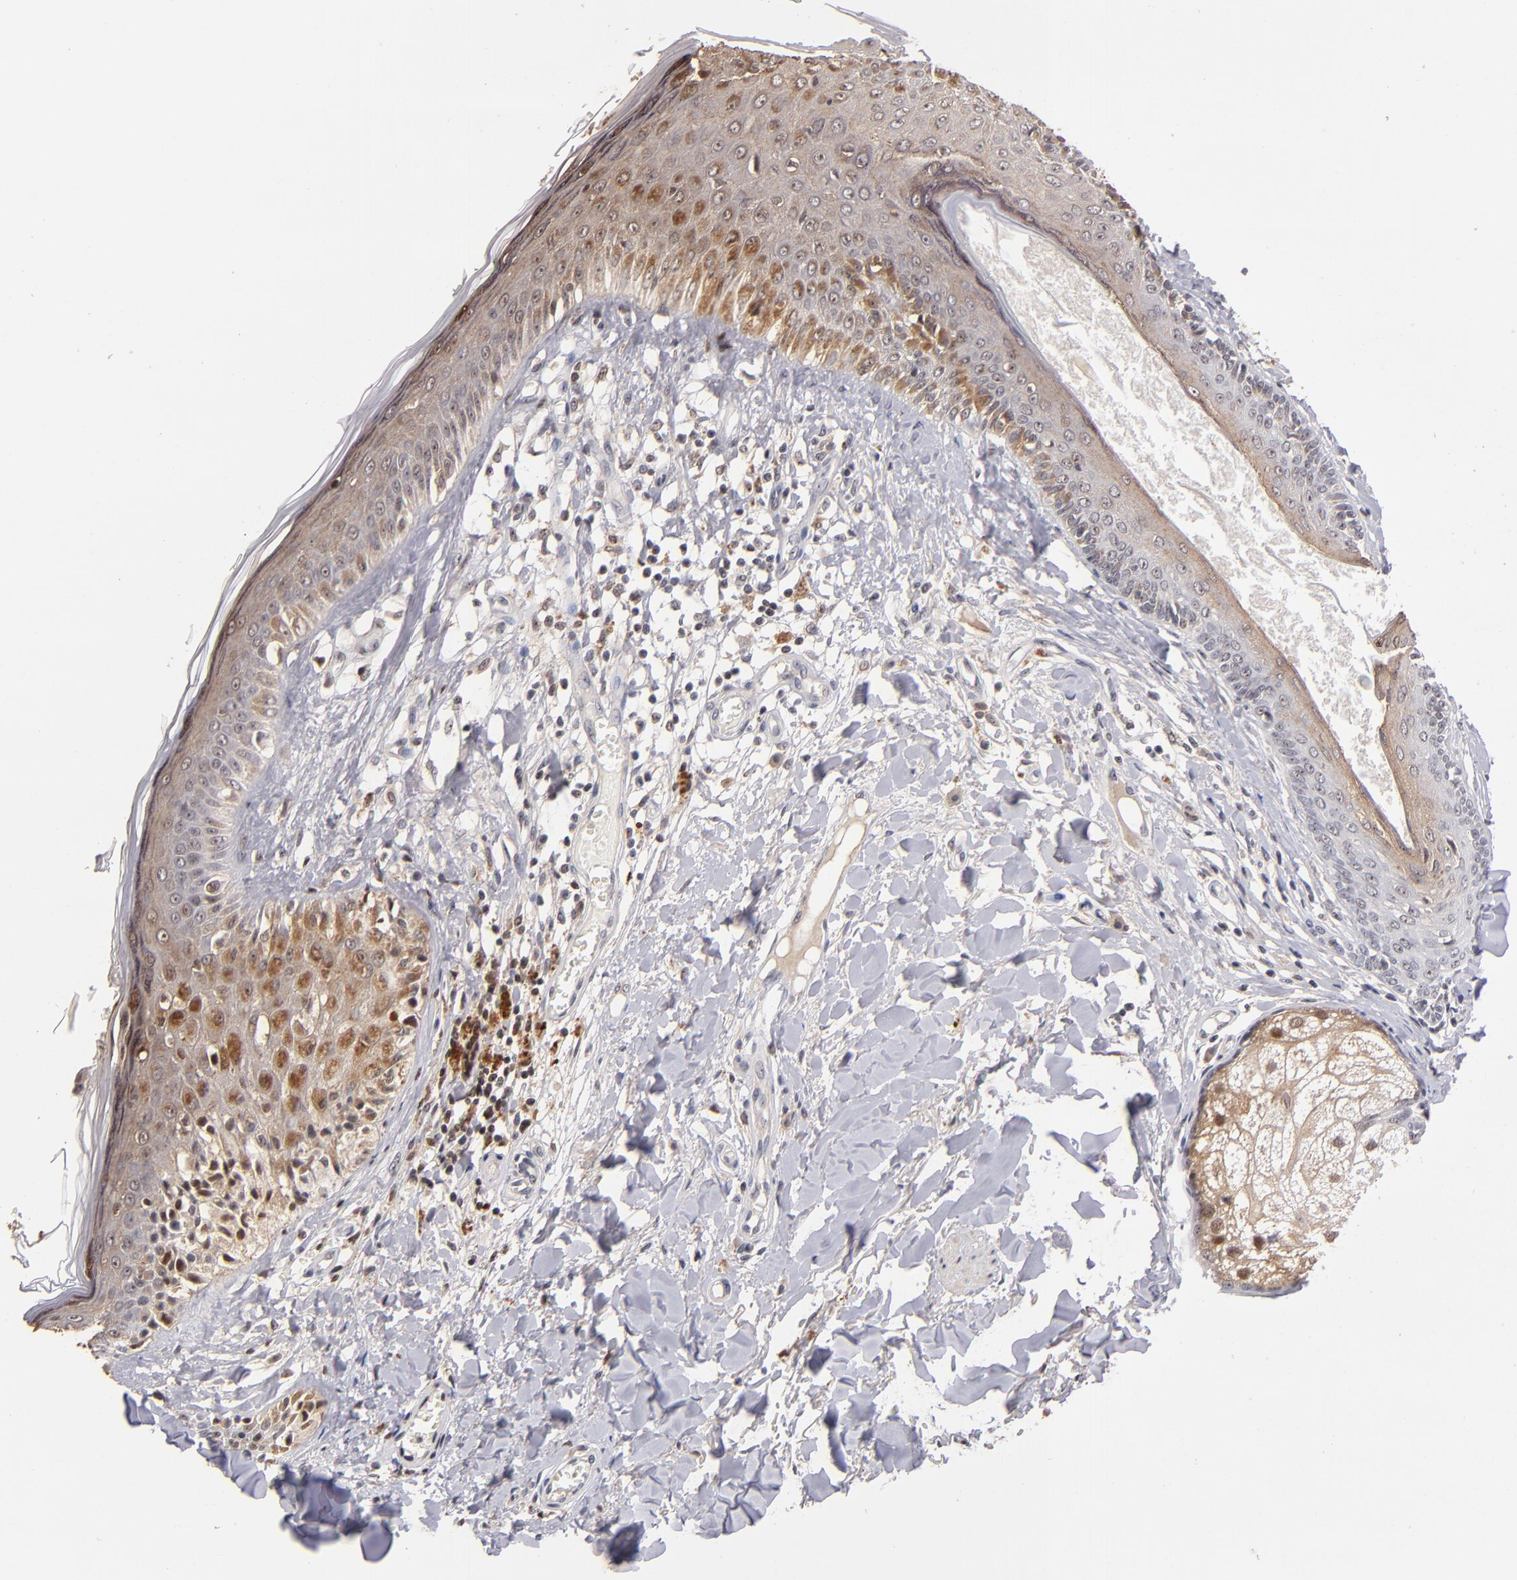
{"staining": {"intensity": "weak", "quantity": ">75%", "location": "cytoplasmic/membranous"}, "tissue": "melanoma", "cell_type": "Tumor cells", "image_type": "cancer", "snomed": [{"axis": "morphology", "description": "Malignant melanoma, NOS"}, {"axis": "topography", "description": "Skin"}], "caption": "IHC of melanoma demonstrates low levels of weak cytoplasmic/membranous expression in approximately >75% of tumor cells.", "gene": "PCNX4", "patient": {"sex": "female", "age": 82}}